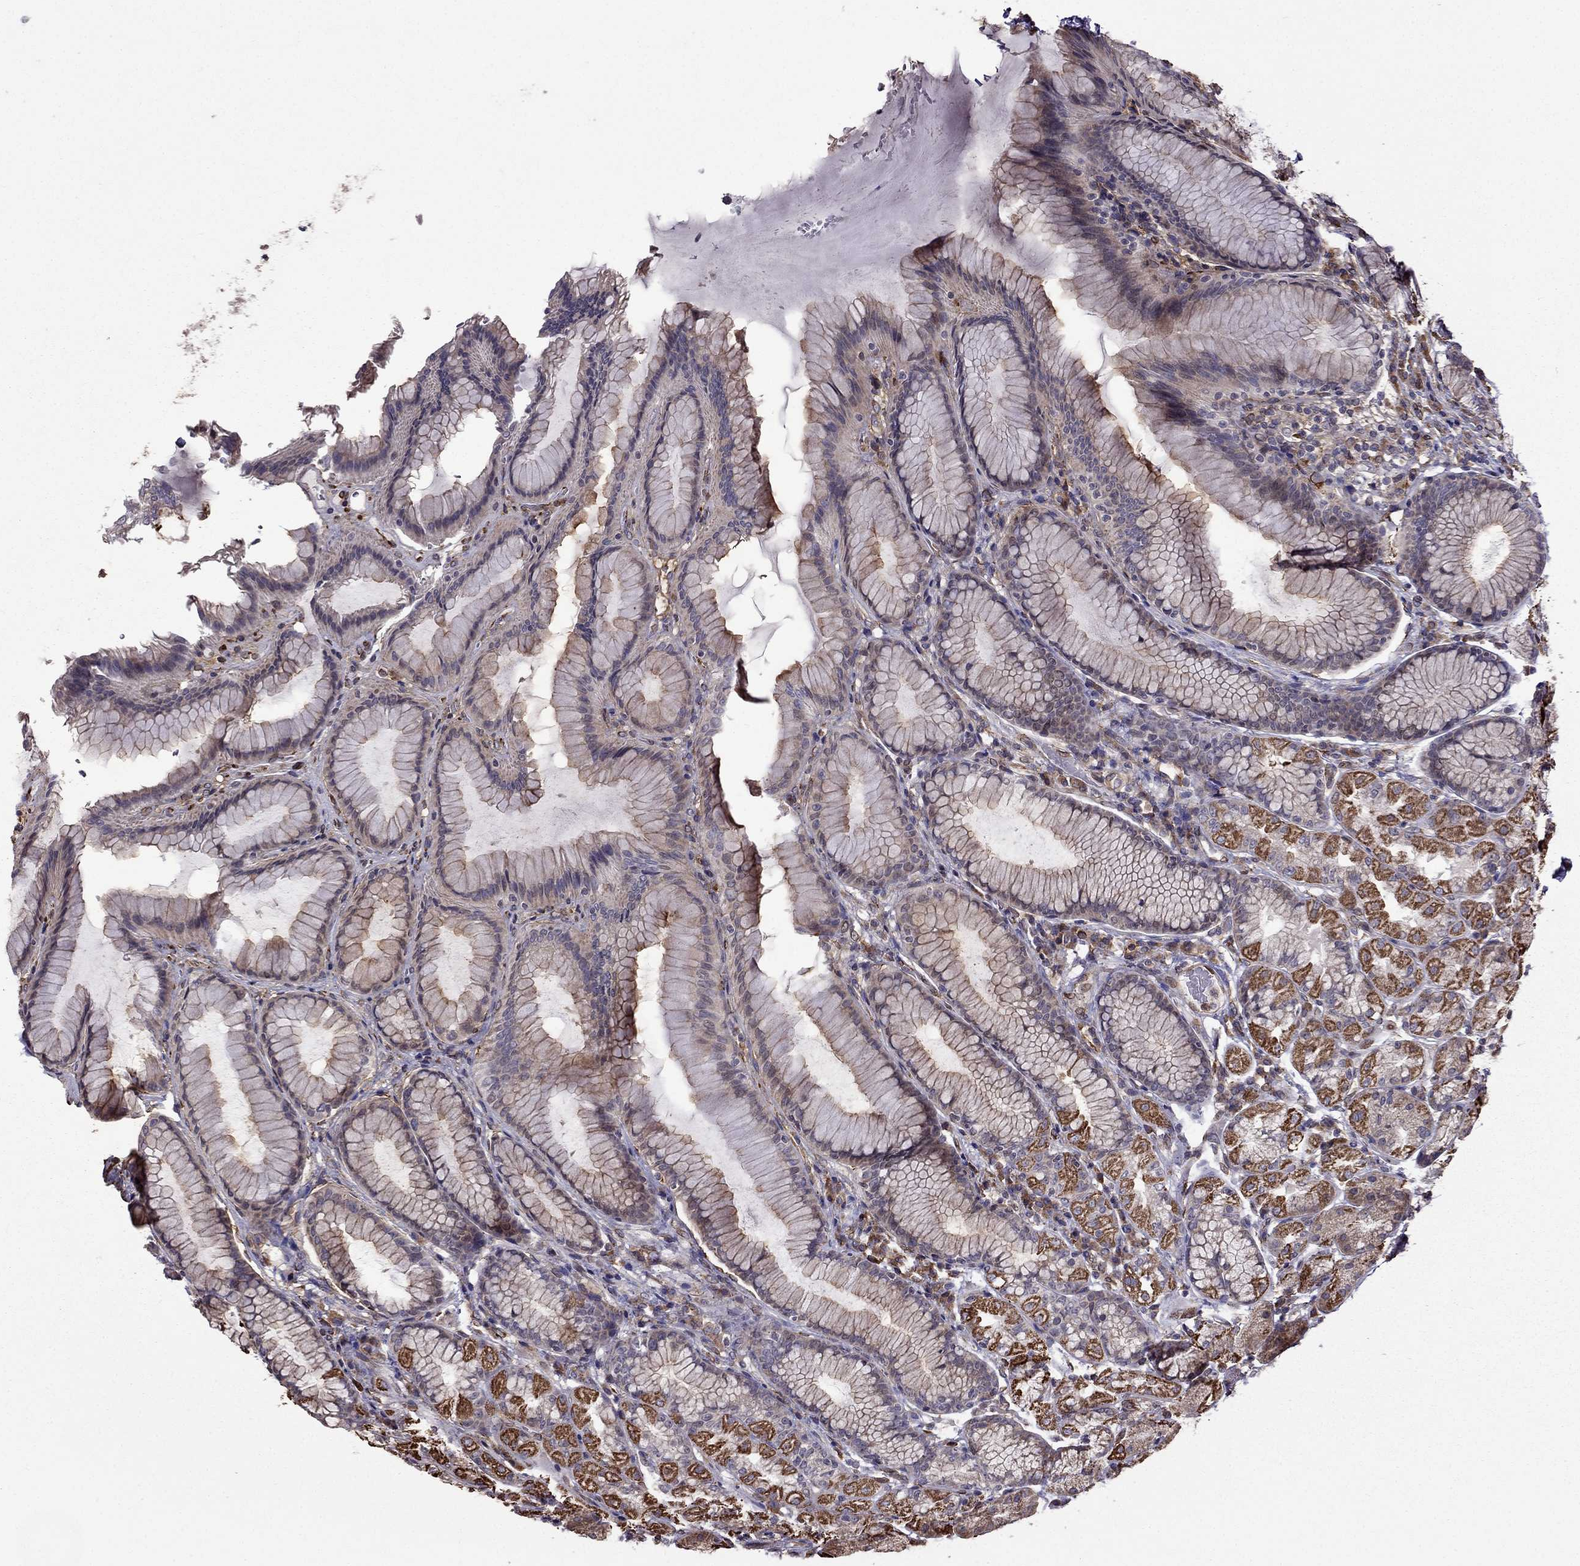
{"staining": {"intensity": "strong", "quantity": "<25%", "location": "cytoplasmic/membranous"}, "tissue": "stomach", "cell_type": "Glandular cells", "image_type": "normal", "snomed": [{"axis": "morphology", "description": "Normal tissue, NOS"}, {"axis": "morphology", "description": "Adenocarcinoma, NOS"}, {"axis": "topography", "description": "Stomach"}], "caption": "DAB immunohistochemical staining of normal stomach demonstrates strong cytoplasmic/membranous protein staining in about <25% of glandular cells.", "gene": "IKBIP", "patient": {"sex": "female", "age": 79}}